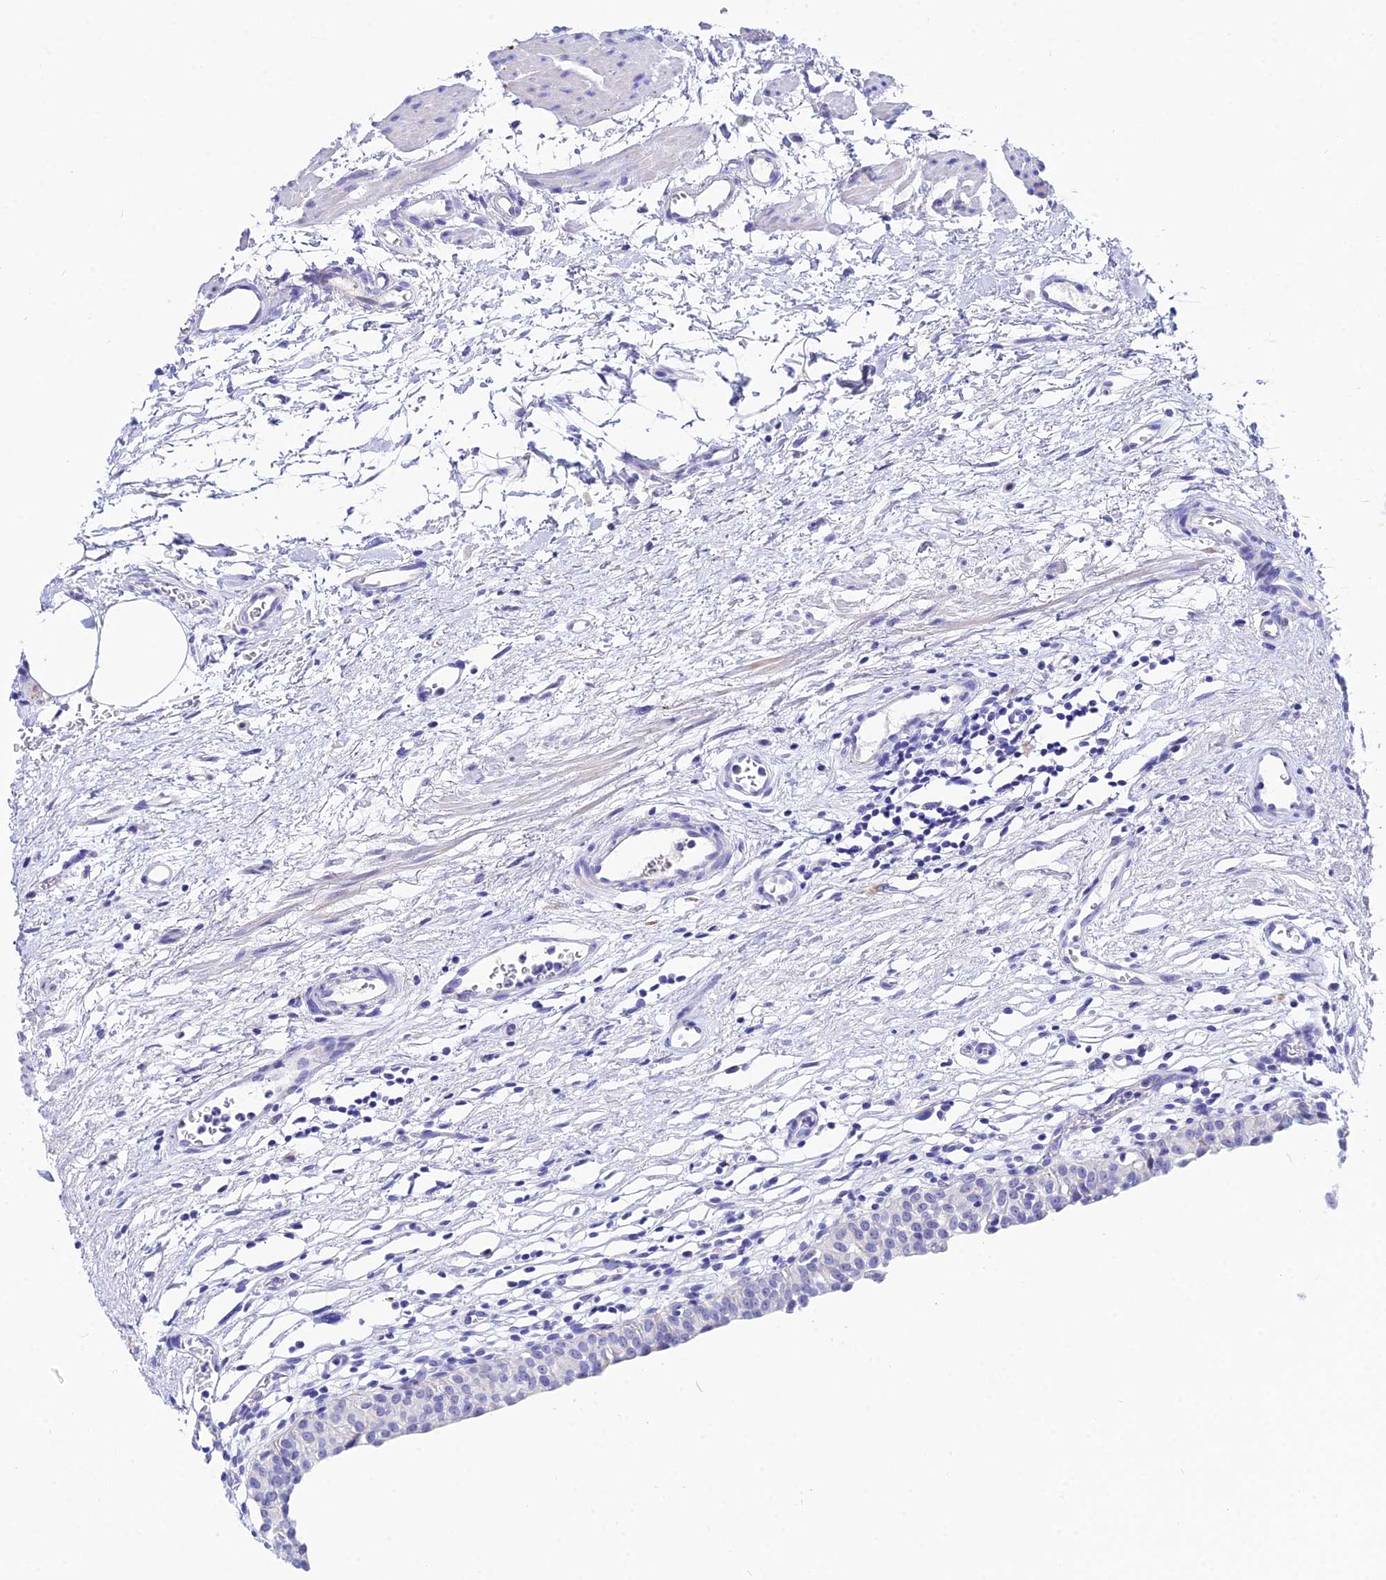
{"staining": {"intensity": "negative", "quantity": "none", "location": "none"}, "tissue": "urinary bladder", "cell_type": "Urothelial cells", "image_type": "normal", "snomed": [{"axis": "morphology", "description": "Normal tissue, NOS"}, {"axis": "morphology", "description": "Urothelial carcinoma, High grade"}, {"axis": "topography", "description": "Urinary bladder"}], "caption": "Photomicrograph shows no significant protein staining in urothelial cells of benign urinary bladder.", "gene": "CEP41", "patient": {"sex": "female", "age": 60}}